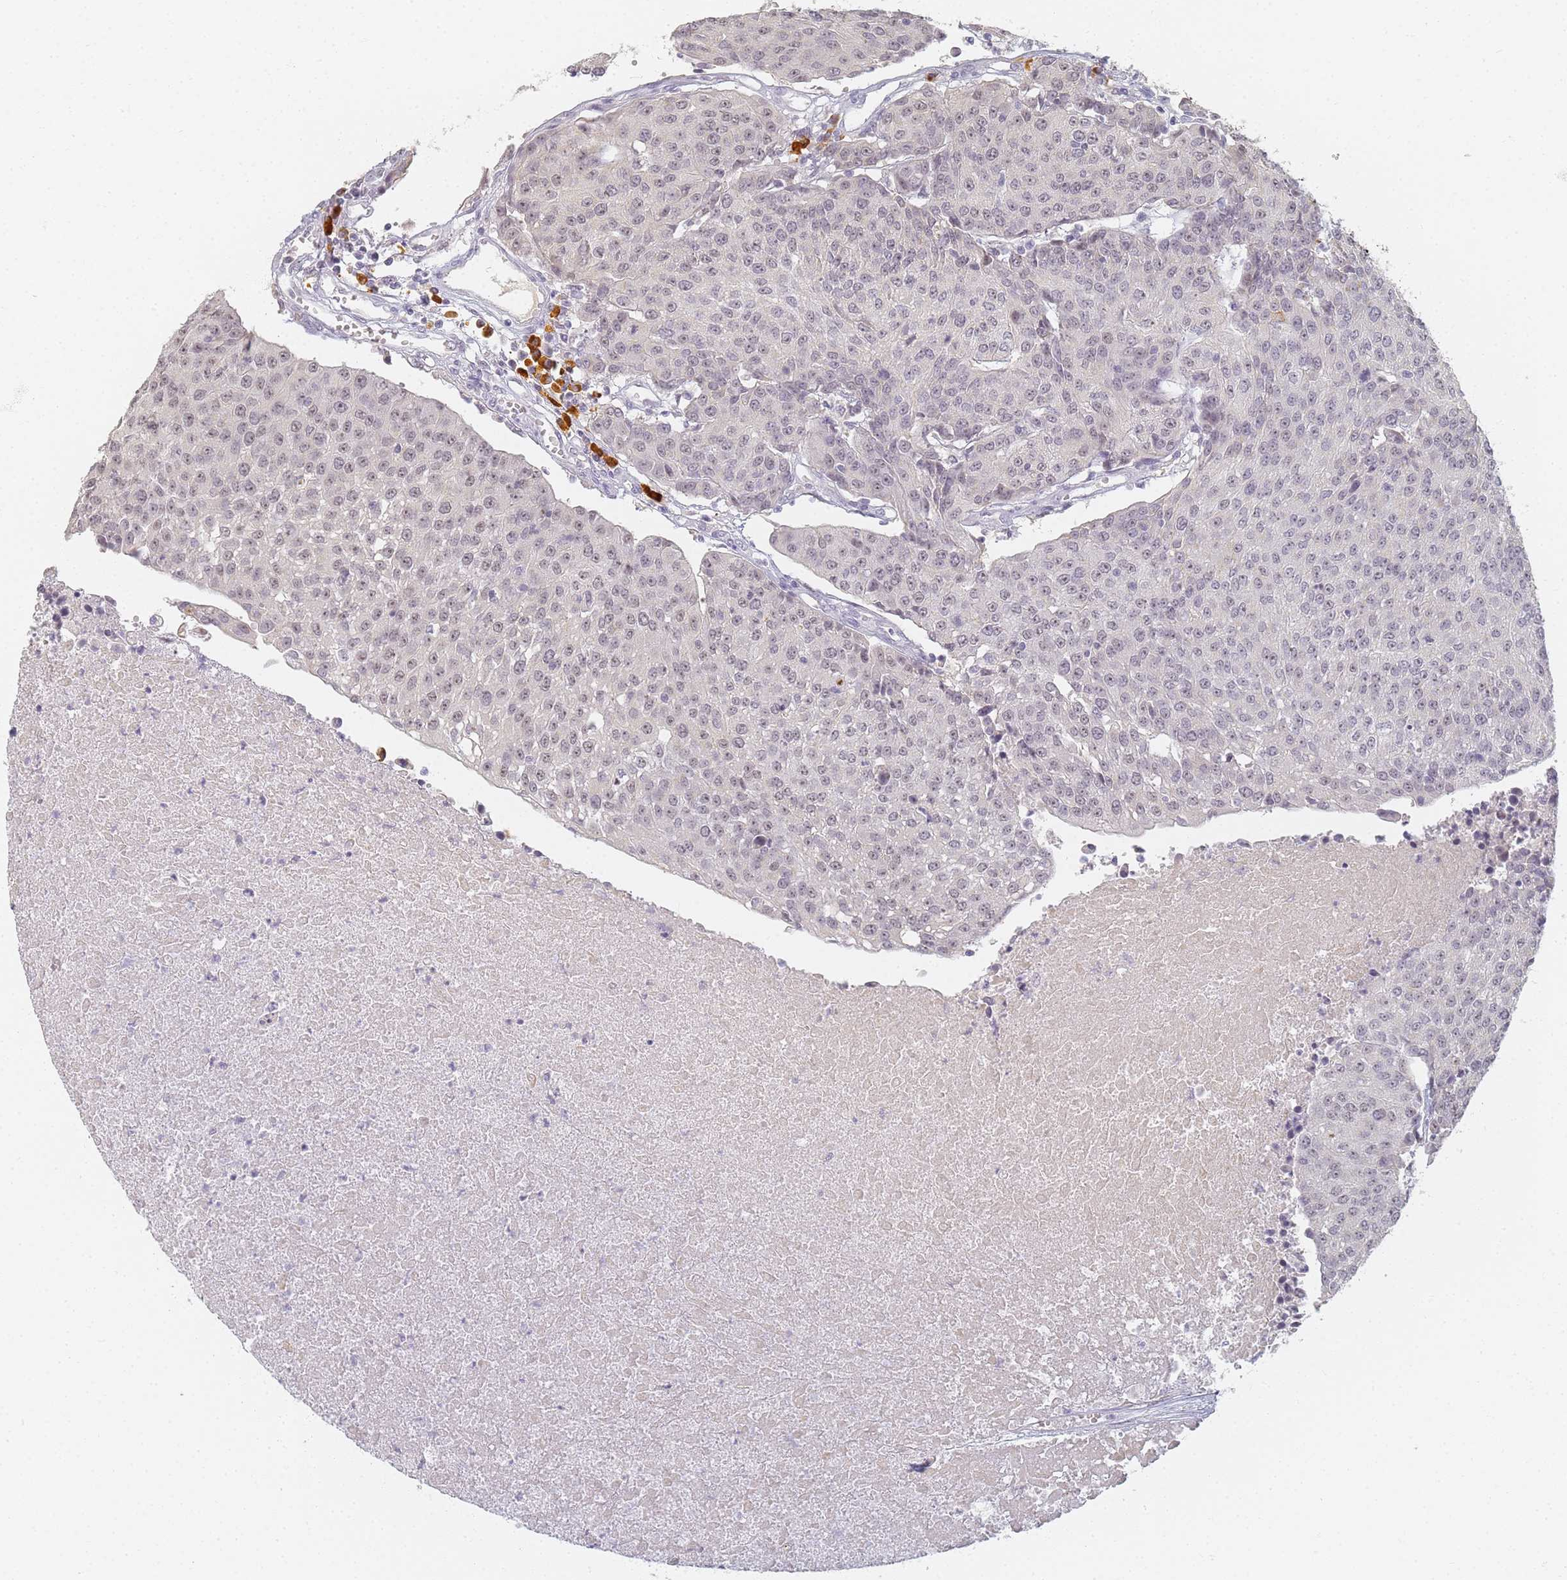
{"staining": {"intensity": "weak", "quantity": "25%-75%", "location": "nuclear"}, "tissue": "urothelial cancer", "cell_type": "Tumor cells", "image_type": "cancer", "snomed": [{"axis": "morphology", "description": "Urothelial carcinoma, High grade"}, {"axis": "topography", "description": "Urinary bladder"}], "caption": "High-grade urothelial carcinoma was stained to show a protein in brown. There is low levels of weak nuclear staining in approximately 25%-75% of tumor cells. (brown staining indicates protein expression, while blue staining denotes nuclei).", "gene": "SLC38A9", "patient": {"sex": "female", "age": 85}}